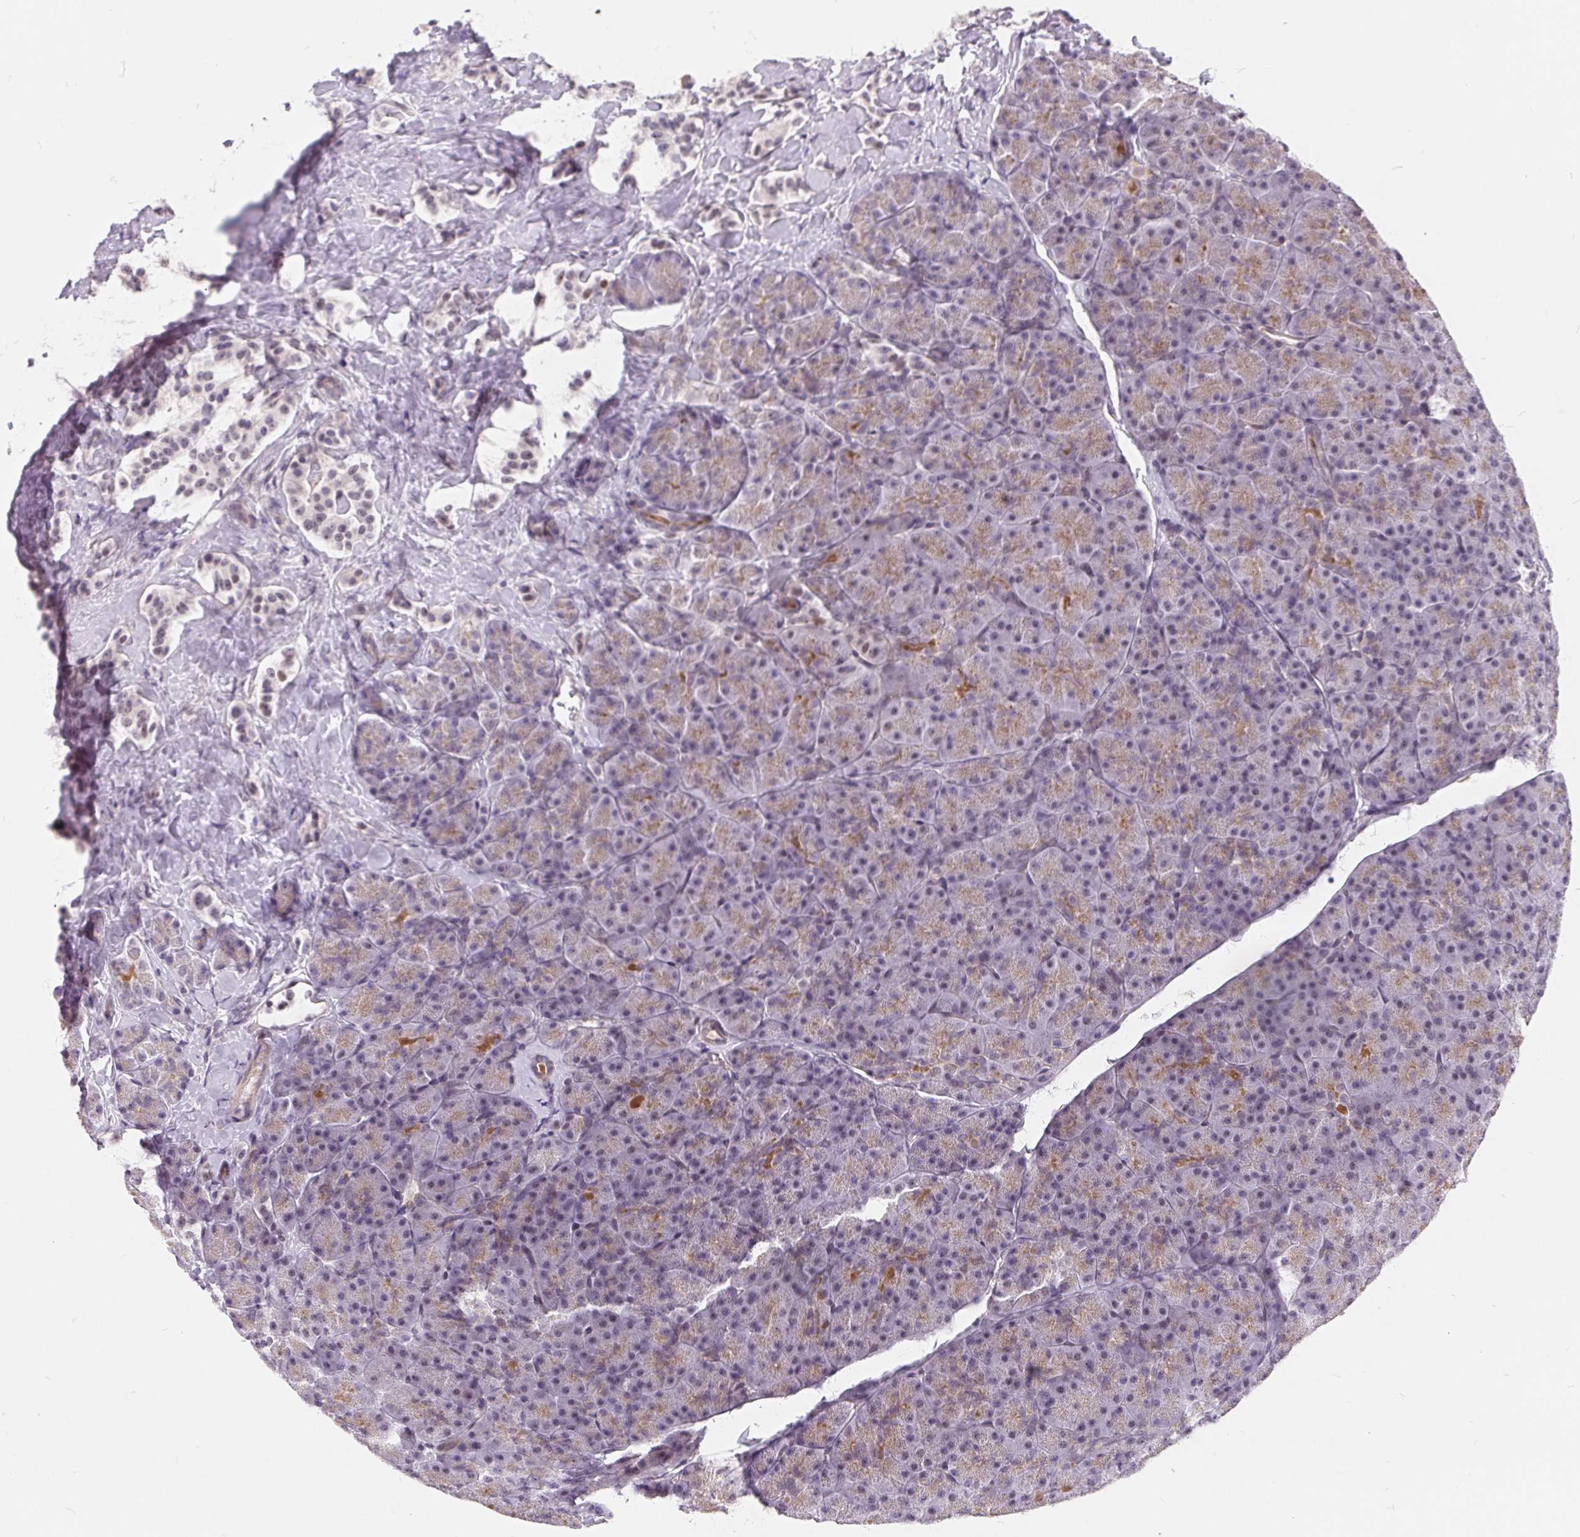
{"staining": {"intensity": "negative", "quantity": "none", "location": "none"}, "tissue": "carcinoid", "cell_type": "Tumor cells", "image_type": "cancer", "snomed": [{"axis": "morphology", "description": "Normal tissue, NOS"}, {"axis": "morphology", "description": "Carcinoid, malignant, NOS"}, {"axis": "topography", "description": "Pancreas"}], "caption": "Micrograph shows no protein expression in tumor cells of malignant carcinoid tissue.", "gene": "NRG2", "patient": {"sex": "male", "age": 36}}